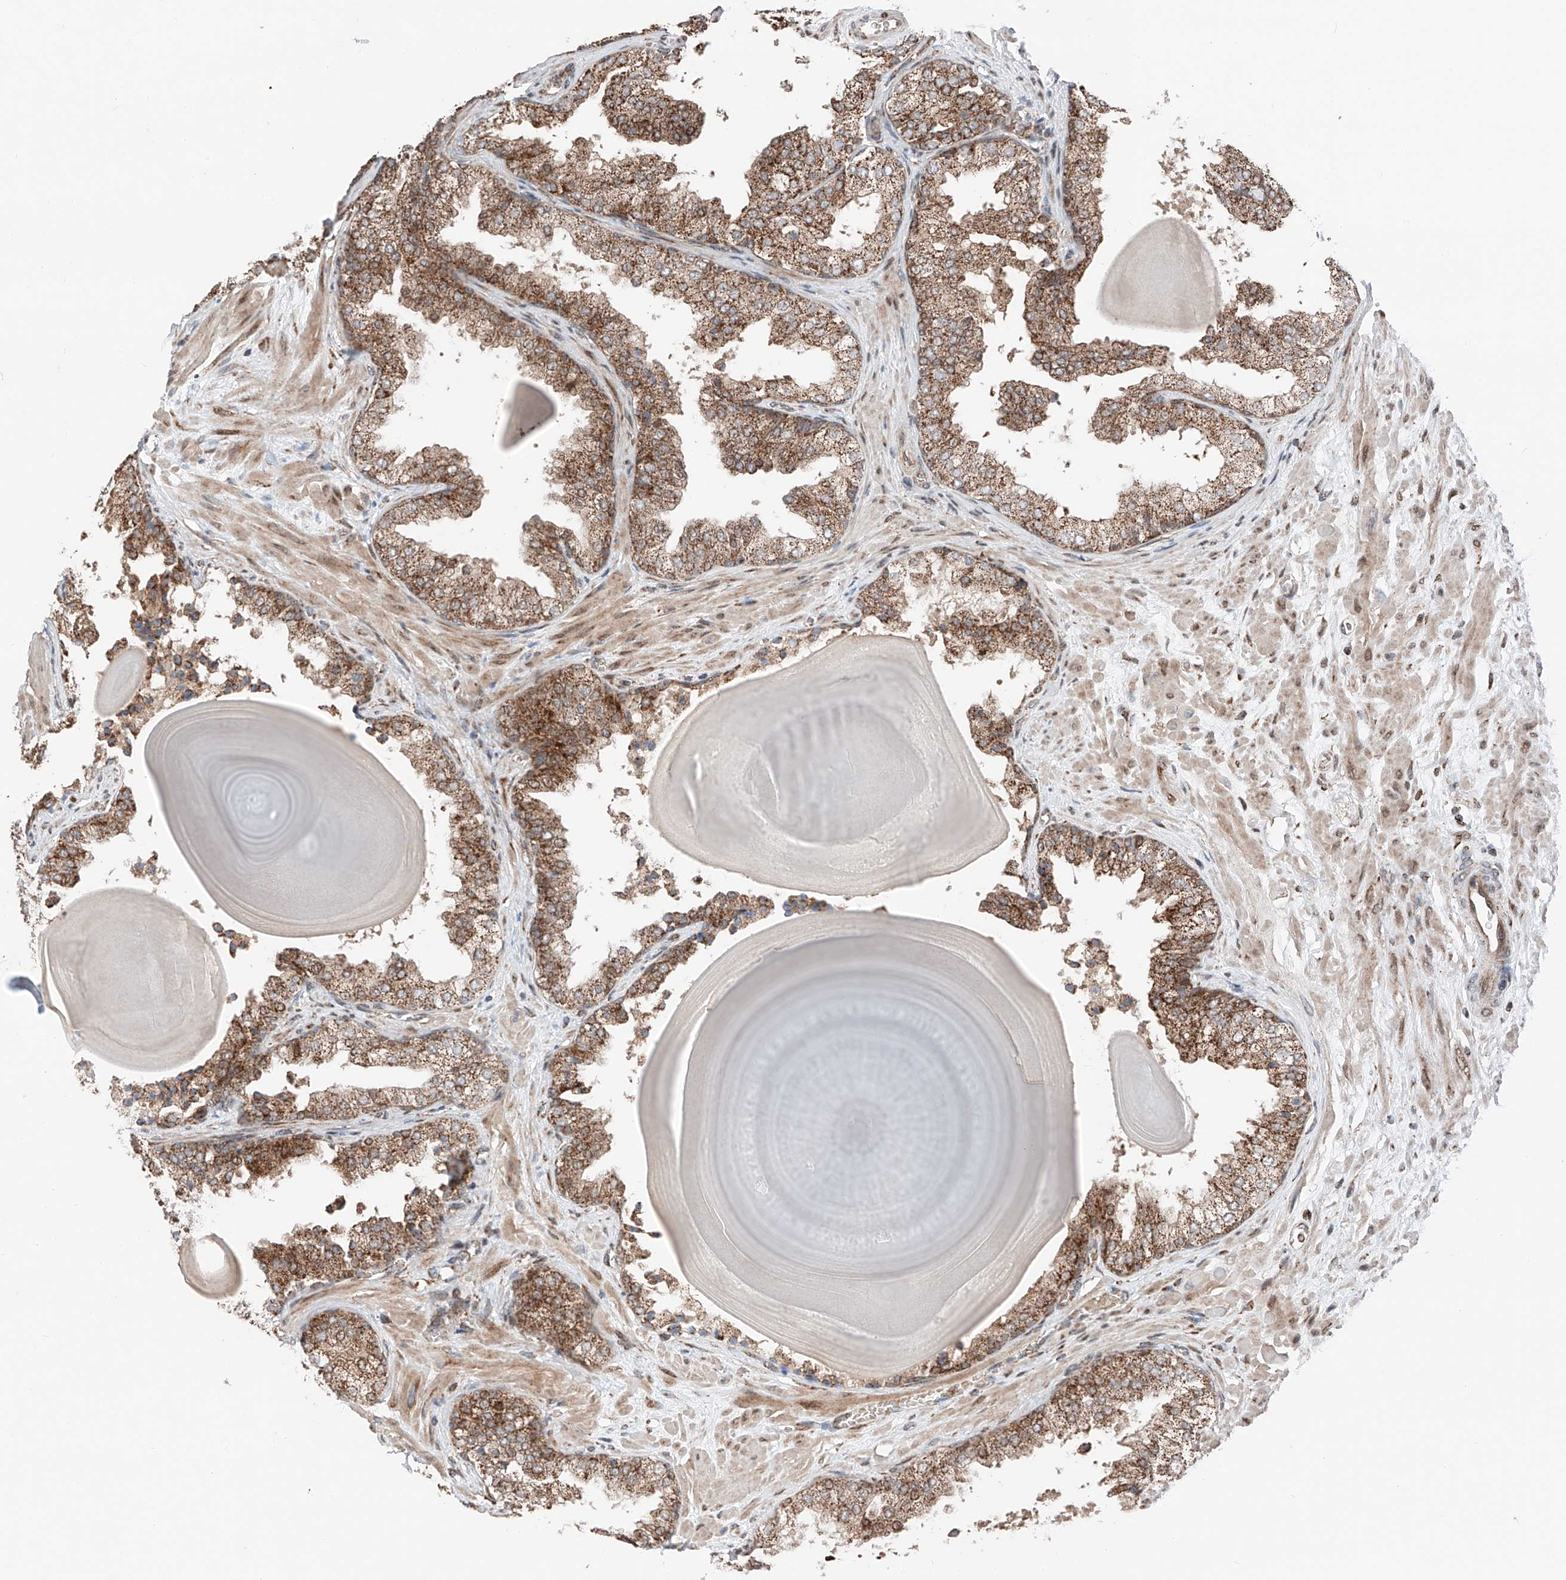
{"staining": {"intensity": "strong", "quantity": ">75%", "location": "cytoplasmic/membranous"}, "tissue": "prostate", "cell_type": "Glandular cells", "image_type": "normal", "snomed": [{"axis": "morphology", "description": "Normal tissue, NOS"}, {"axis": "topography", "description": "Prostate"}], "caption": "Immunohistochemical staining of benign human prostate exhibits high levels of strong cytoplasmic/membranous staining in approximately >75% of glandular cells.", "gene": "ZSCAN29", "patient": {"sex": "male", "age": 48}}